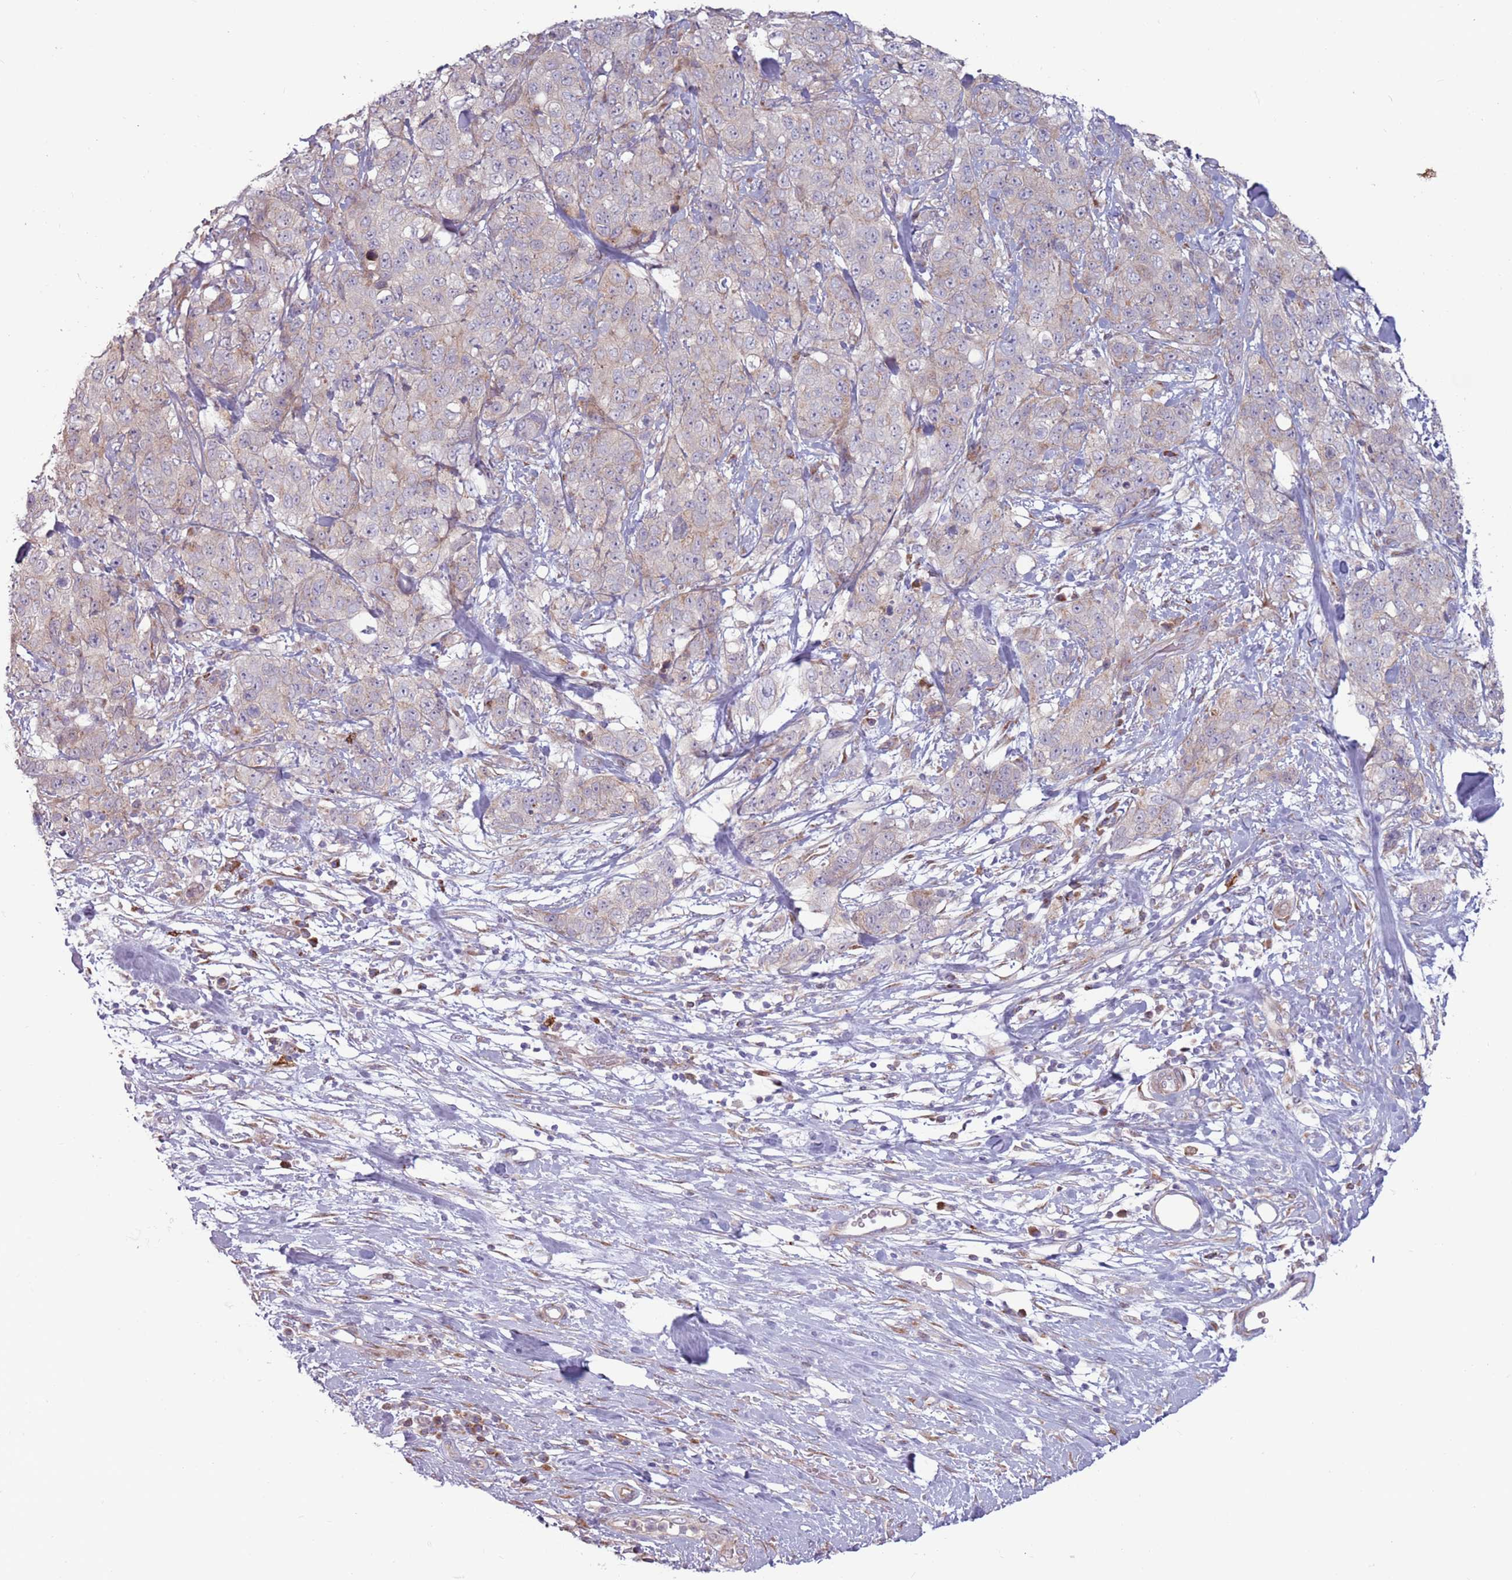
{"staining": {"intensity": "negative", "quantity": "none", "location": "none"}, "tissue": "stomach cancer", "cell_type": "Tumor cells", "image_type": "cancer", "snomed": [{"axis": "morphology", "description": "Adenocarcinoma, NOS"}, {"axis": "topography", "description": "Stomach"}], "caption": "High magnification brightfield microscopy of stomach cancer (adenocarcinoma) stained with DAB (brown) and counterstained with hematoxylin (blue): tumor cells show no significant expression.", "gene": "CCDC150", "patient": {"sex": "male", "age": 48}}